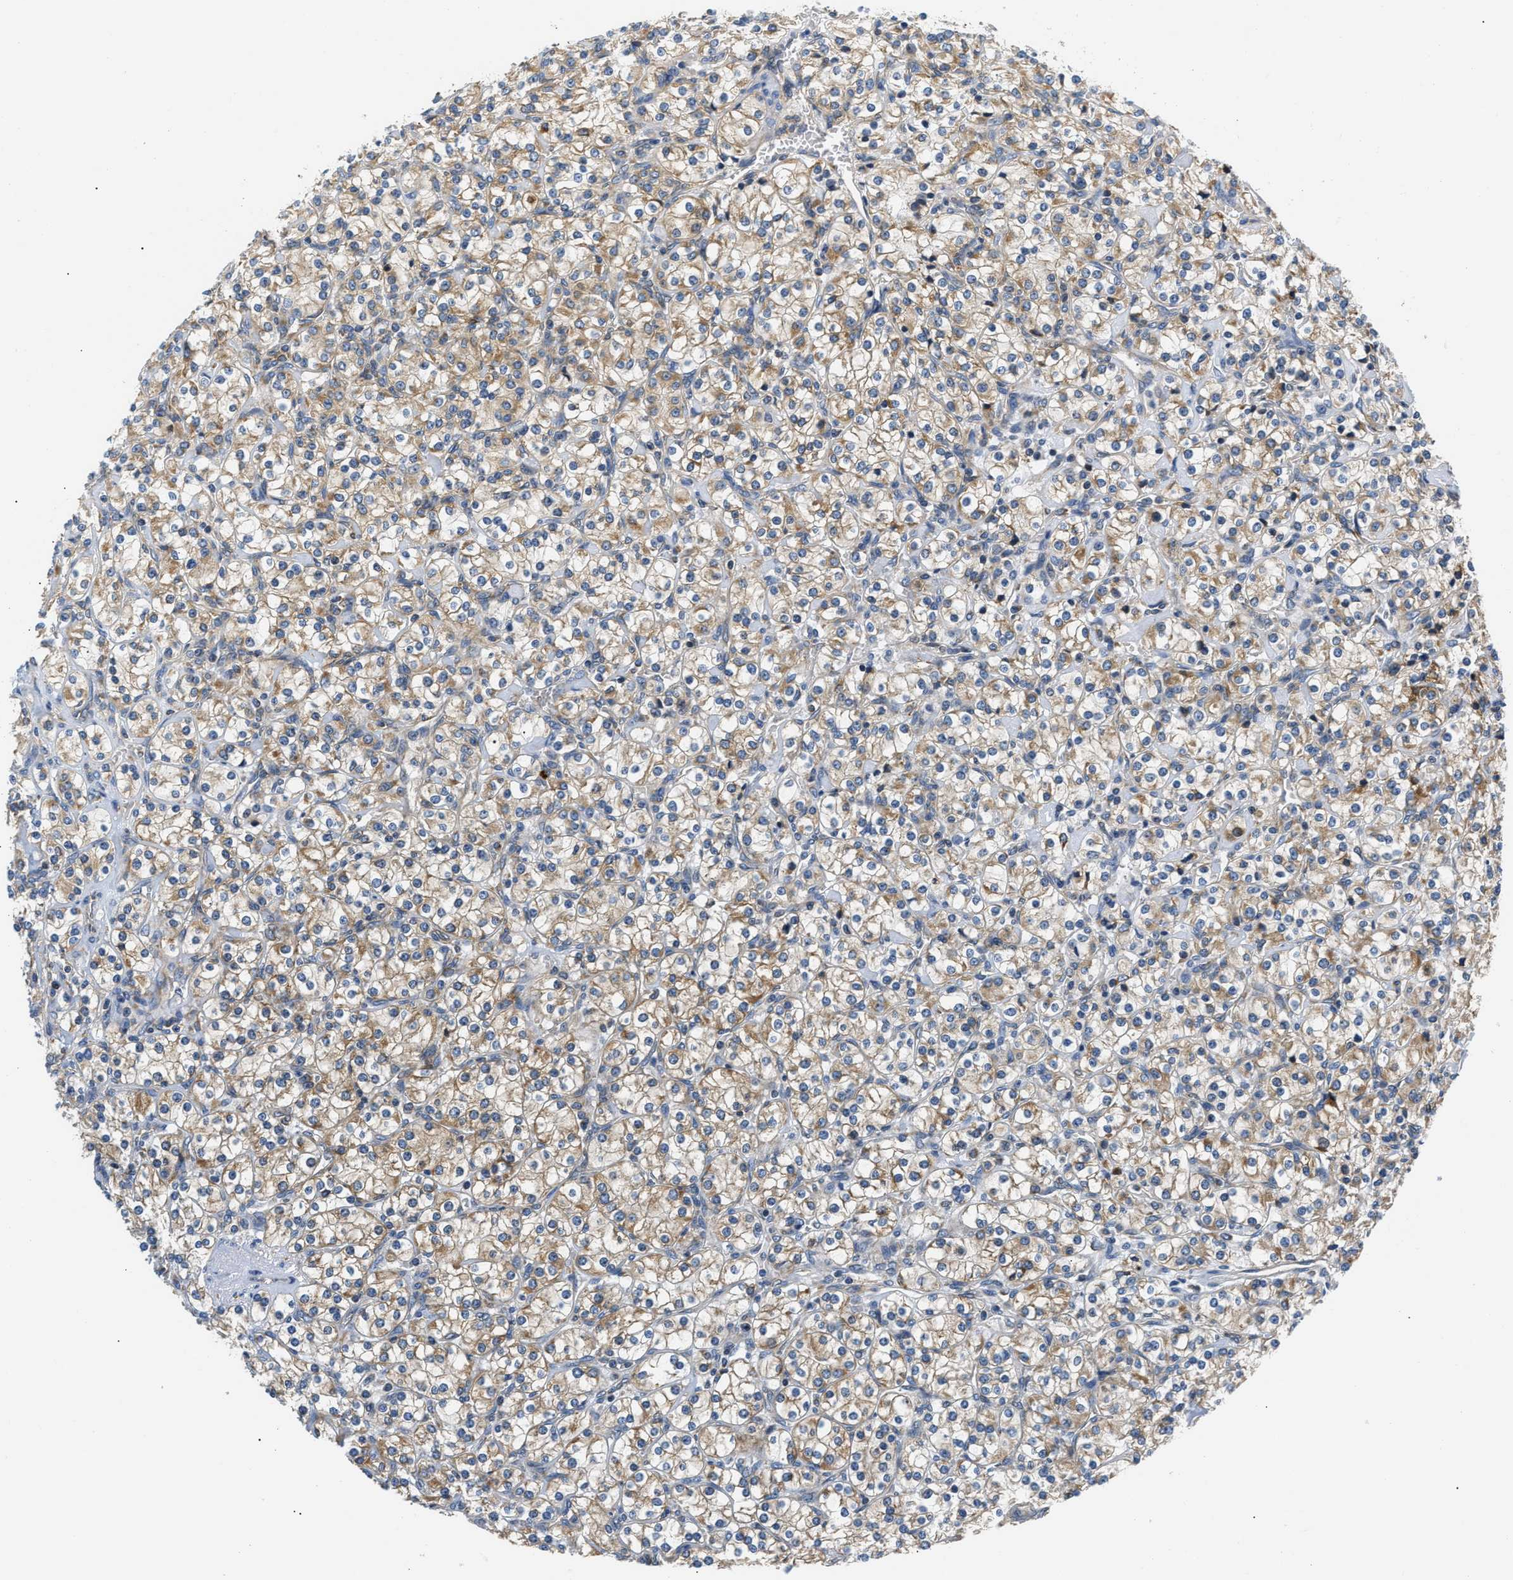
{"staining": {"intensity": "weak", "quantity": ">75%", "location": "cytoplasmic/membranous"}, "tissue": "renal cancer", "cell_type": "Tumor cells", "image_type": "cancer", "snomed": [{"axis": "morphology", "description": "Adenocarcinoma, NOS"}, {"axis": "topography", "description": "Kidney"}], "caption": "A brown stain shows weak cytoplasmic/membranous positivity of a protein in human adenocarcinoma (renal) tumor cells.", "gene": "HDHD3", "patient": {"sex": "male", "age": 77}}